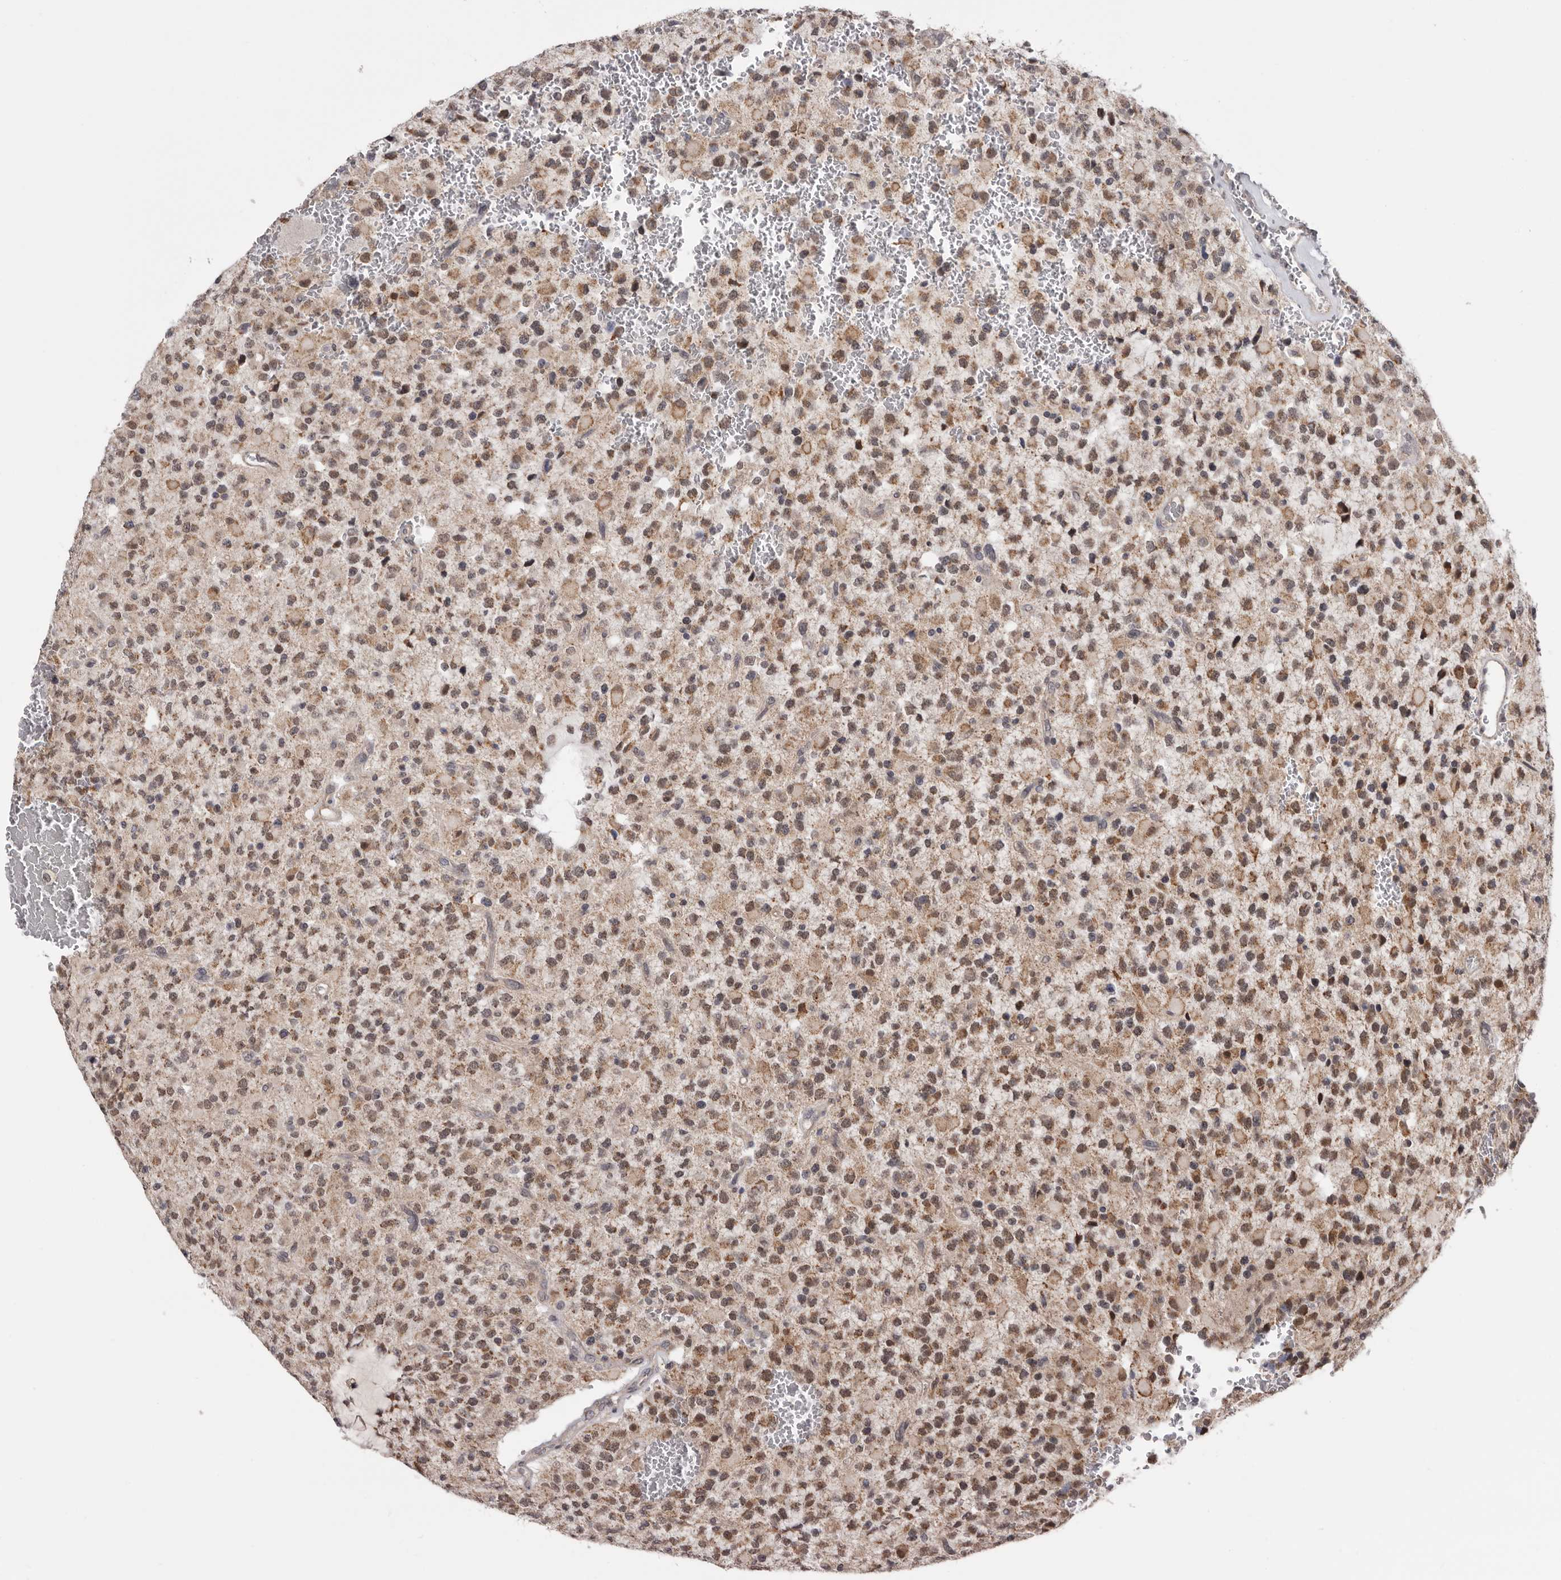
{"staining": {"intensity": "moderate", "quantity": ">75%", "location": "cytoplasmic/membranous,nuclear"}, "tissue": "glioma", "cell_type": "Tumor cells", "image_type": "cancer", "snomed": [{"axis": "morphology", "description": "Glioma, malignant, High grade"}, {"axis": "topography", "description": "Brain"}], "caption": "Immunohistochemistry (IHC) image of neoplastic tissue: human malignant high-grade glioma stained using immunohistochemistry (IHC) demonstrates medium levels of moderate protein expression localized specifically in the cytoplasmic/membranous and nuclear of tumor cells, appearing as a cytoplasmic/membranous and nuclear brown color.", "gene": "MOGAT2", "patient": {"sex": "male", "age": 34}}